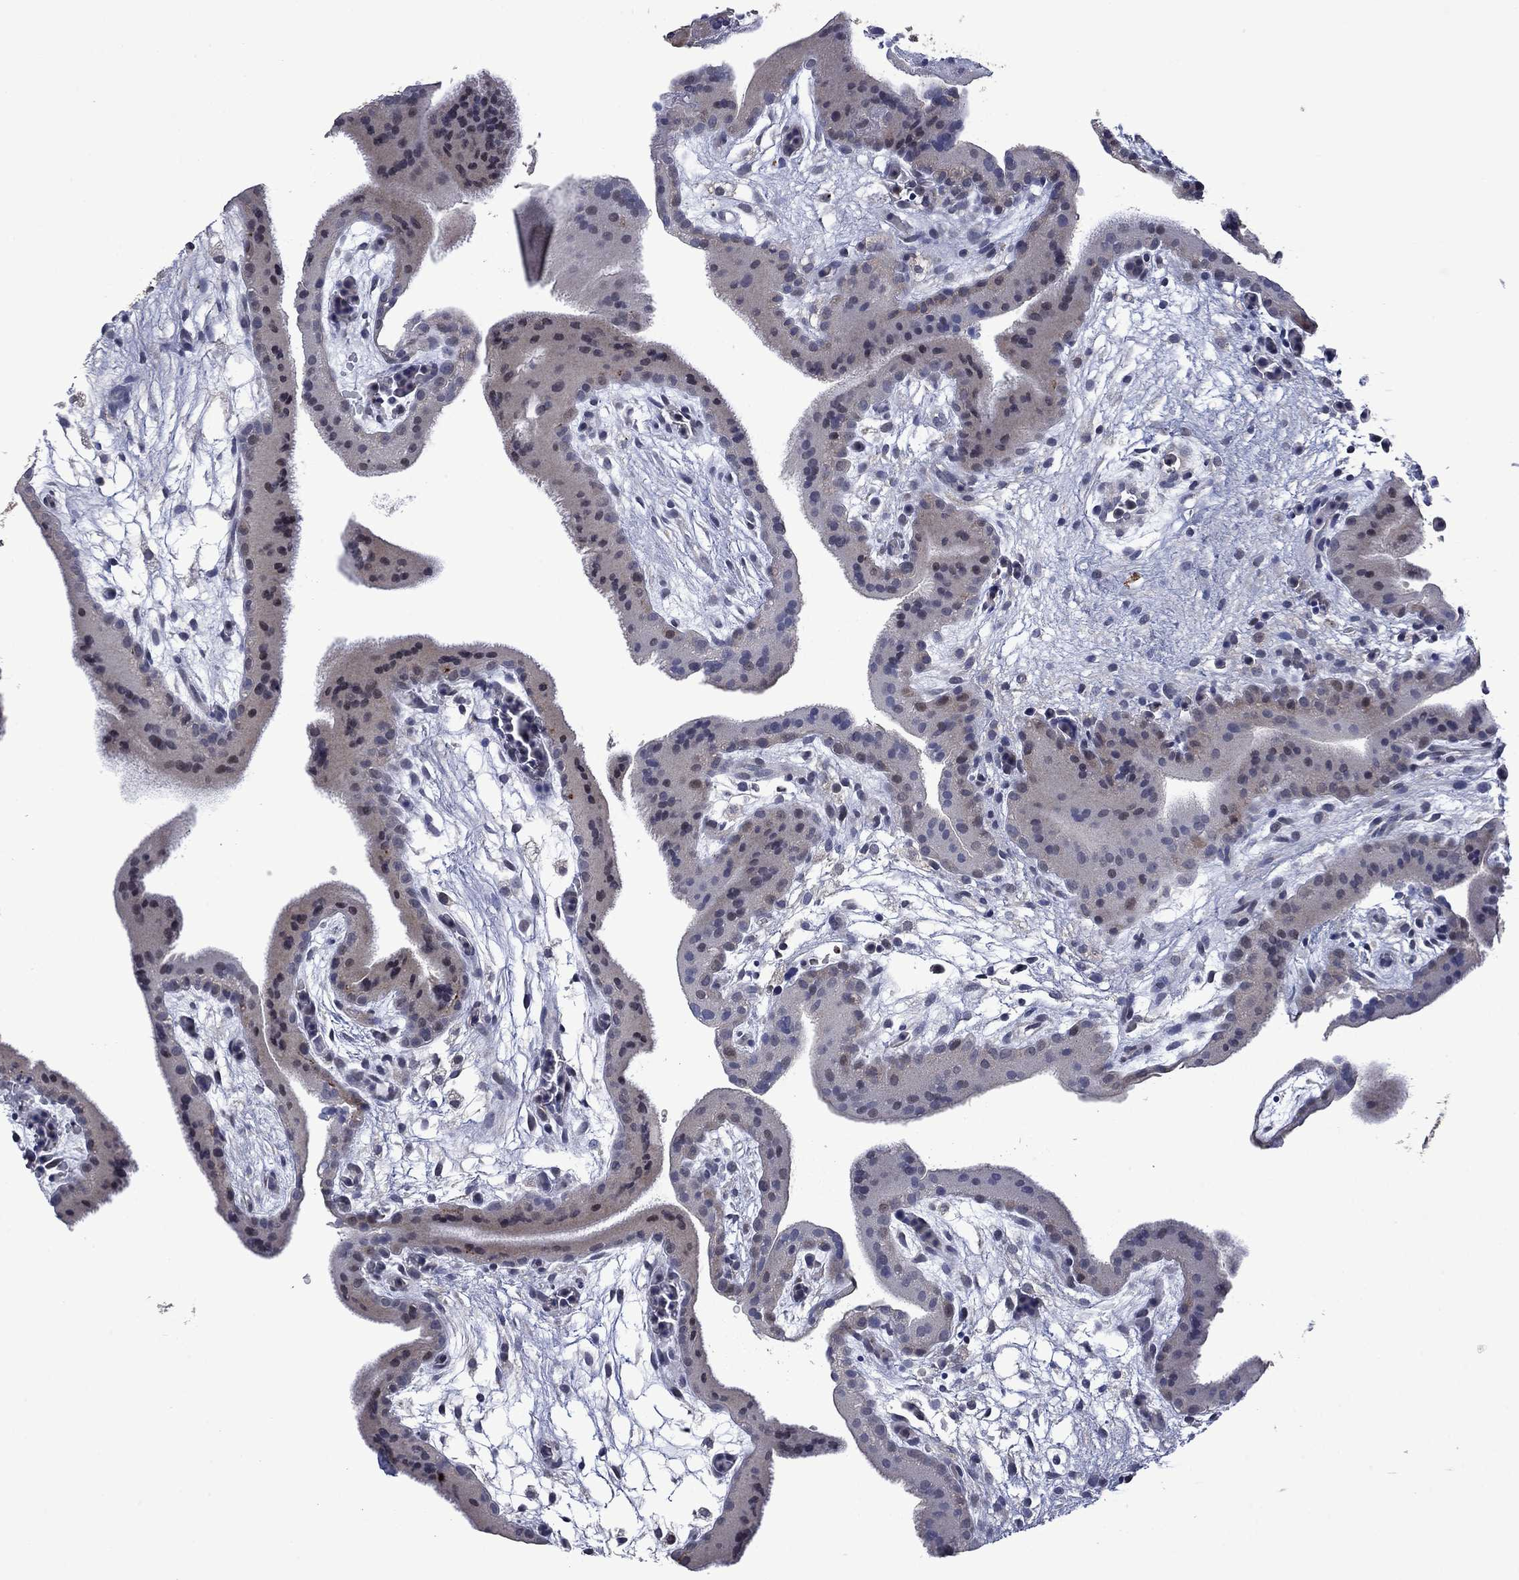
{"staining": {"intensity": "weak", "quantity": "25%-75%", "location": "cytoplasmic/membranous"}, "tissue": "placenta", "cell_type": "Decidual cells", "image_type": "normal", "snomed": [{"axis": "morphology", "description": "Normal tissue, NOS"}, {"axis": "topography", "description": "Placenta"}], "caption": "About 25%-75% of decidual cells in benign placenta display weak cytoplasmic/membranous protein expression as visualized by brown immunohistochemical staining.", "gene": "PHKA1", "patient": {"sex": "female", "age": 19}}